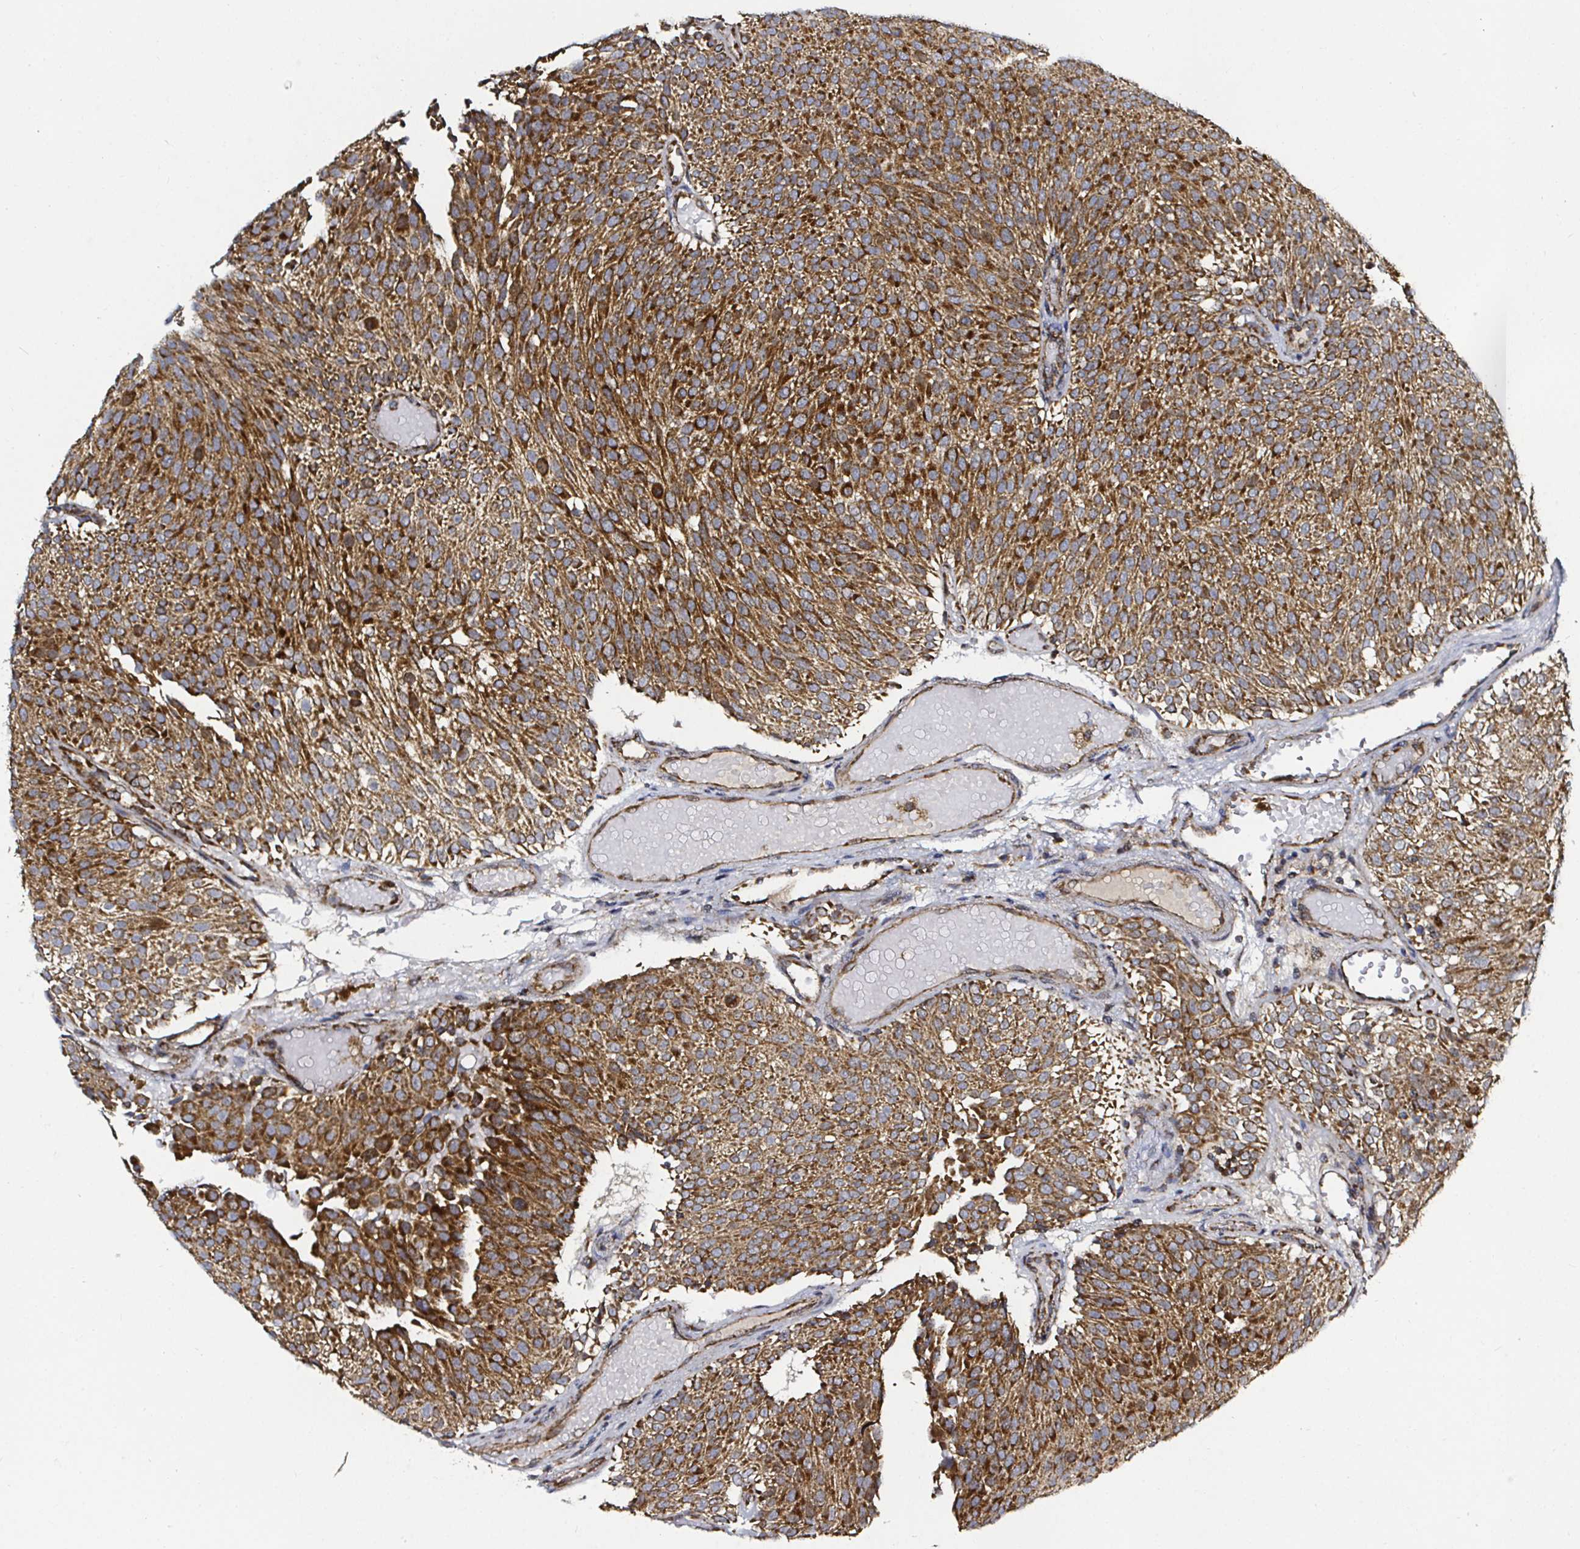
{"staining": {"intensity": "strong", "quantity": ">75%", "location": "cytoplasmic/membranous"}, "tissue": "urothelial cancer", "cell_type": "Tumor cells", "image_type": "cancer", "snomed": [{"axis": "morphology", "description": "Urothelial carcinoma, Low grade"}, {"axis": "topography", "description": "Urinary bladder"}], "caption": "The immunohistochemical stain shows strong cytoplasmic/membranous staining in tumor cells of urothelial cancer tissue.", "gene": "ATAD3B", "patient": {"sex": "male", "age": 78}}